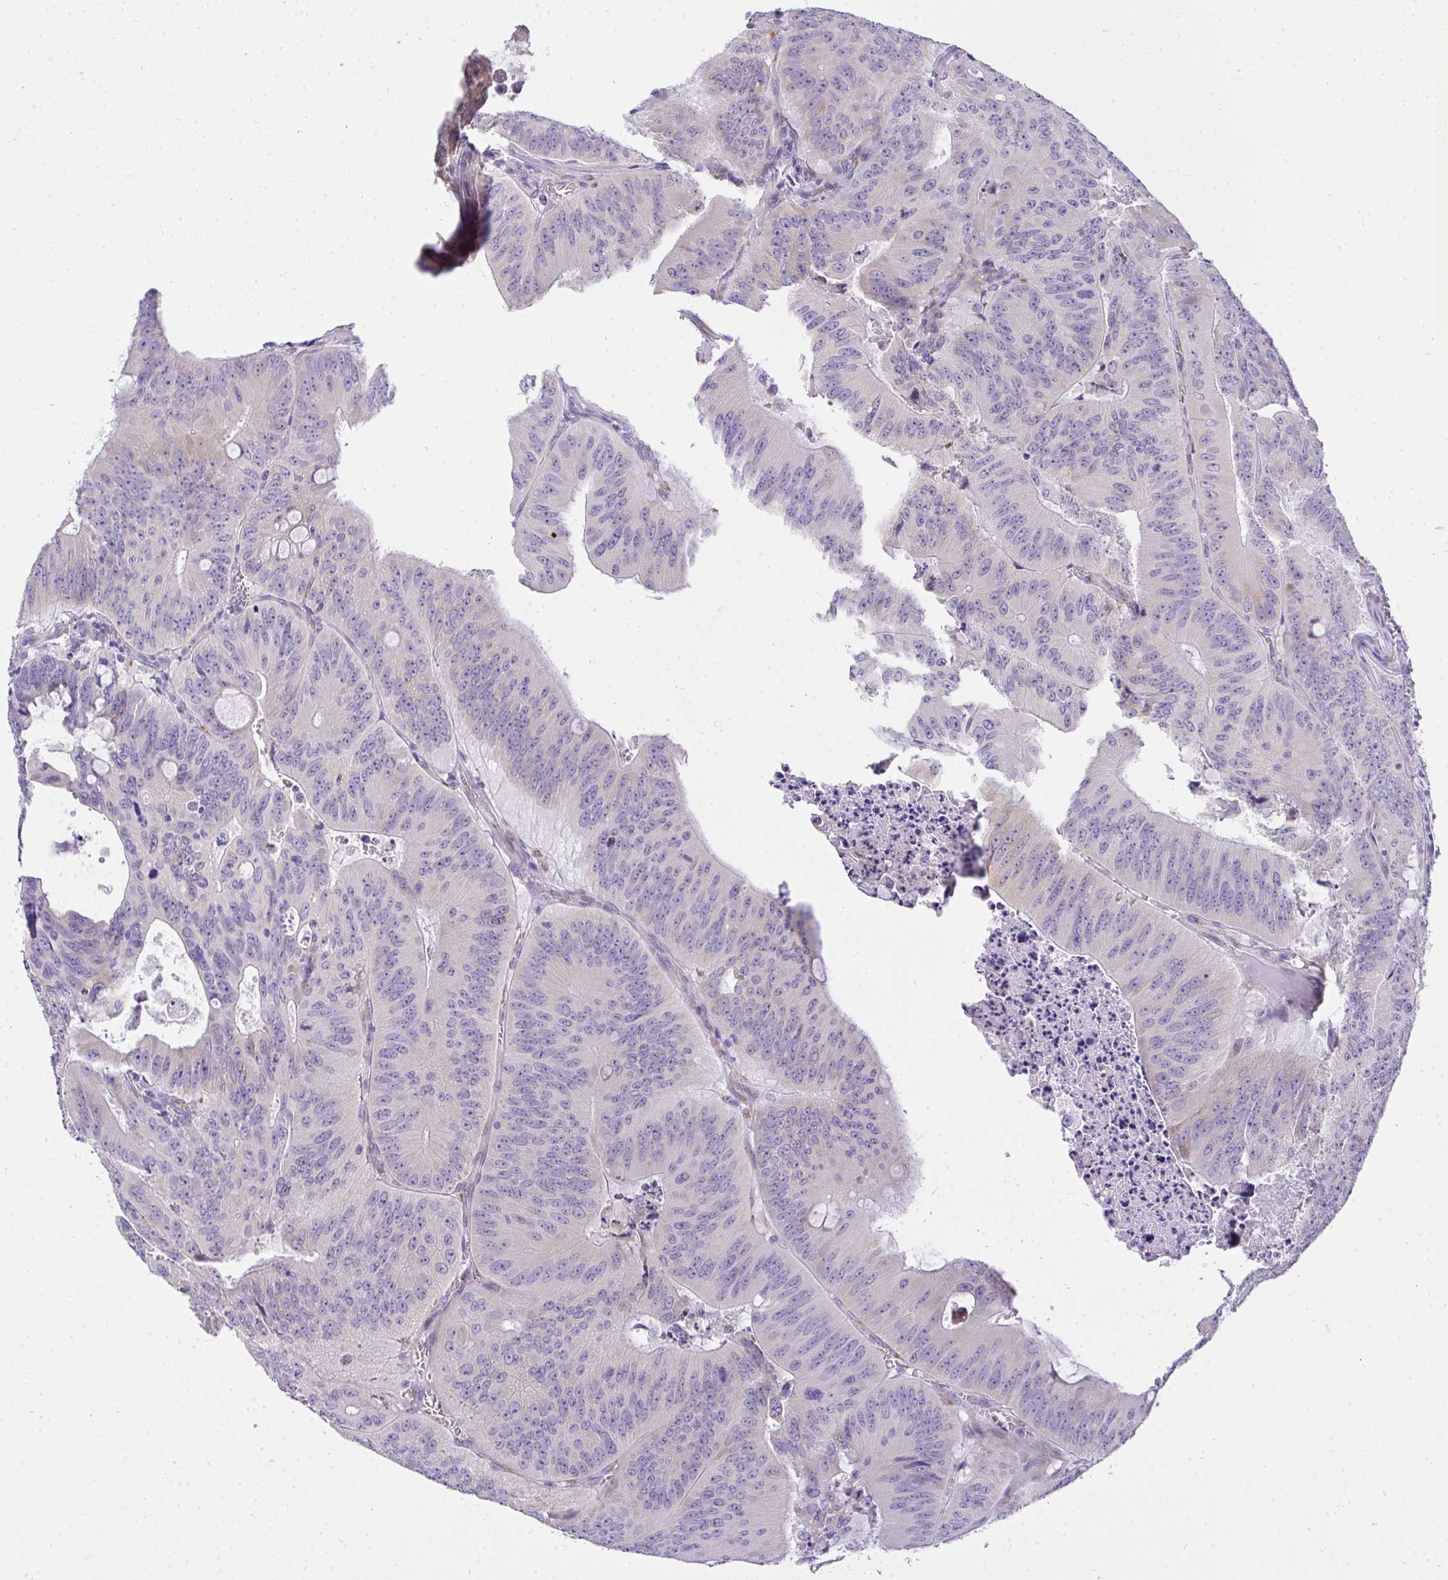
{"staining": {"intensity": "negative", "quantity": "none", "location": "none"}, "tissue": "colorectal cancer", "cell_type": "Tumor cells", "image_type": "cancer", "snomed": [{"axis": "morphology", "description": "Adenocarcinoma, NOS"}, {"axis": "topography", "description": "Colon"}], "caption": "High magnification brightfield microscopy of adenocarcinoma (colorectal) stained with DAB (brown) and counterstained with hematoxylin (blue): tumor cells show no significant positivity. The staining was performed using DAB to visualize the protein expression in brown, while the nuclei were stained in blue with hematoxylin (Magnification: 20x).", "gene": "ADRA2C", "patient": {"sex": "male", "age": 62}}